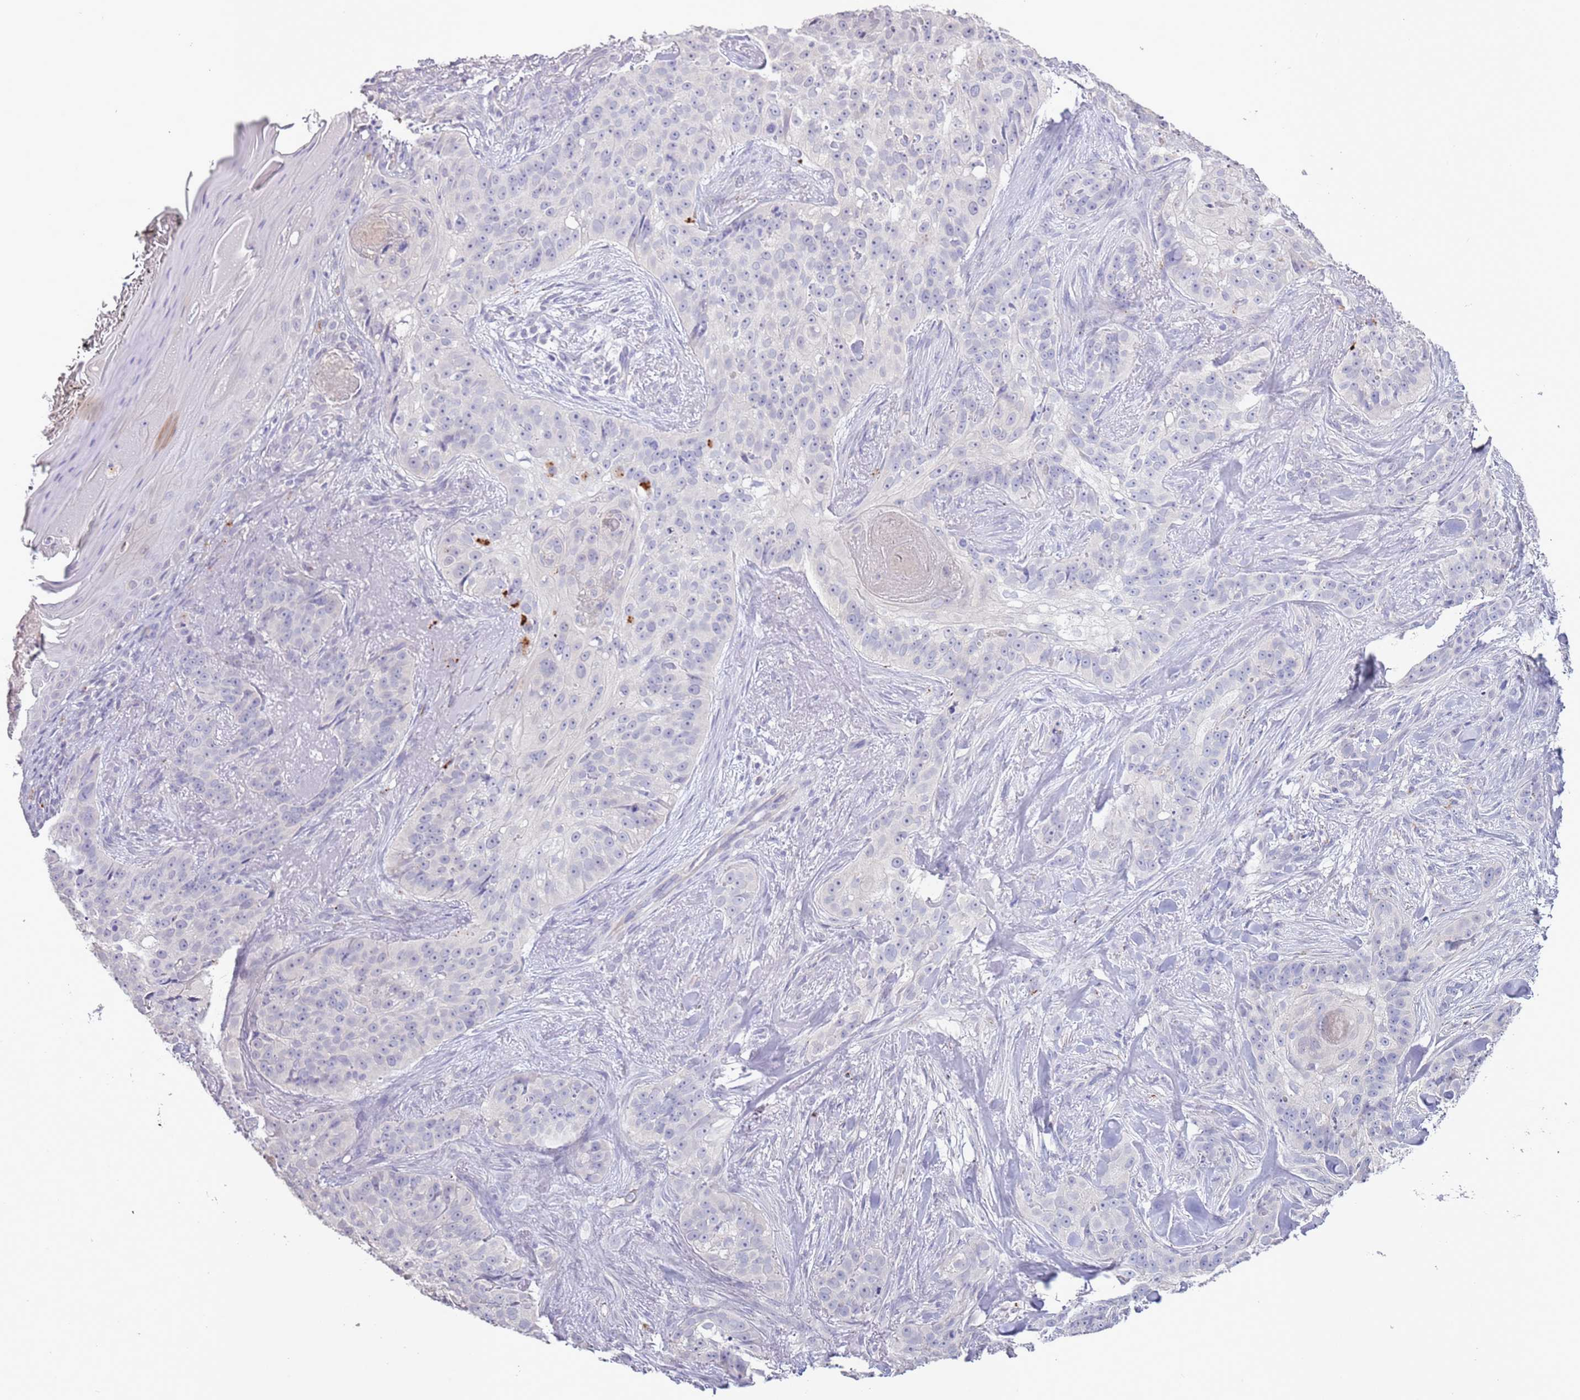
{"staining": {"intensity": "strong", "quantity": "<25%", "location": "cytoplasmic/membranous"}, "tissue": "skin cancer", "cell_type": "Tumor cells", "image_type": "cancer", "snomed": [{"axis": "morphology", "description": "Basal cell carcinoma"}, {"axis": "topography", "description": "Skin"}], "caption": "A brown stain labels strong cytoplasmic/membranous expression of a protein in skin basal cell carcinoma tumor cells. (IHC, brightfield microscopy, high magnification).", "gene": "ABHD17A", "patient": {"sex": "female", "age": 92}}